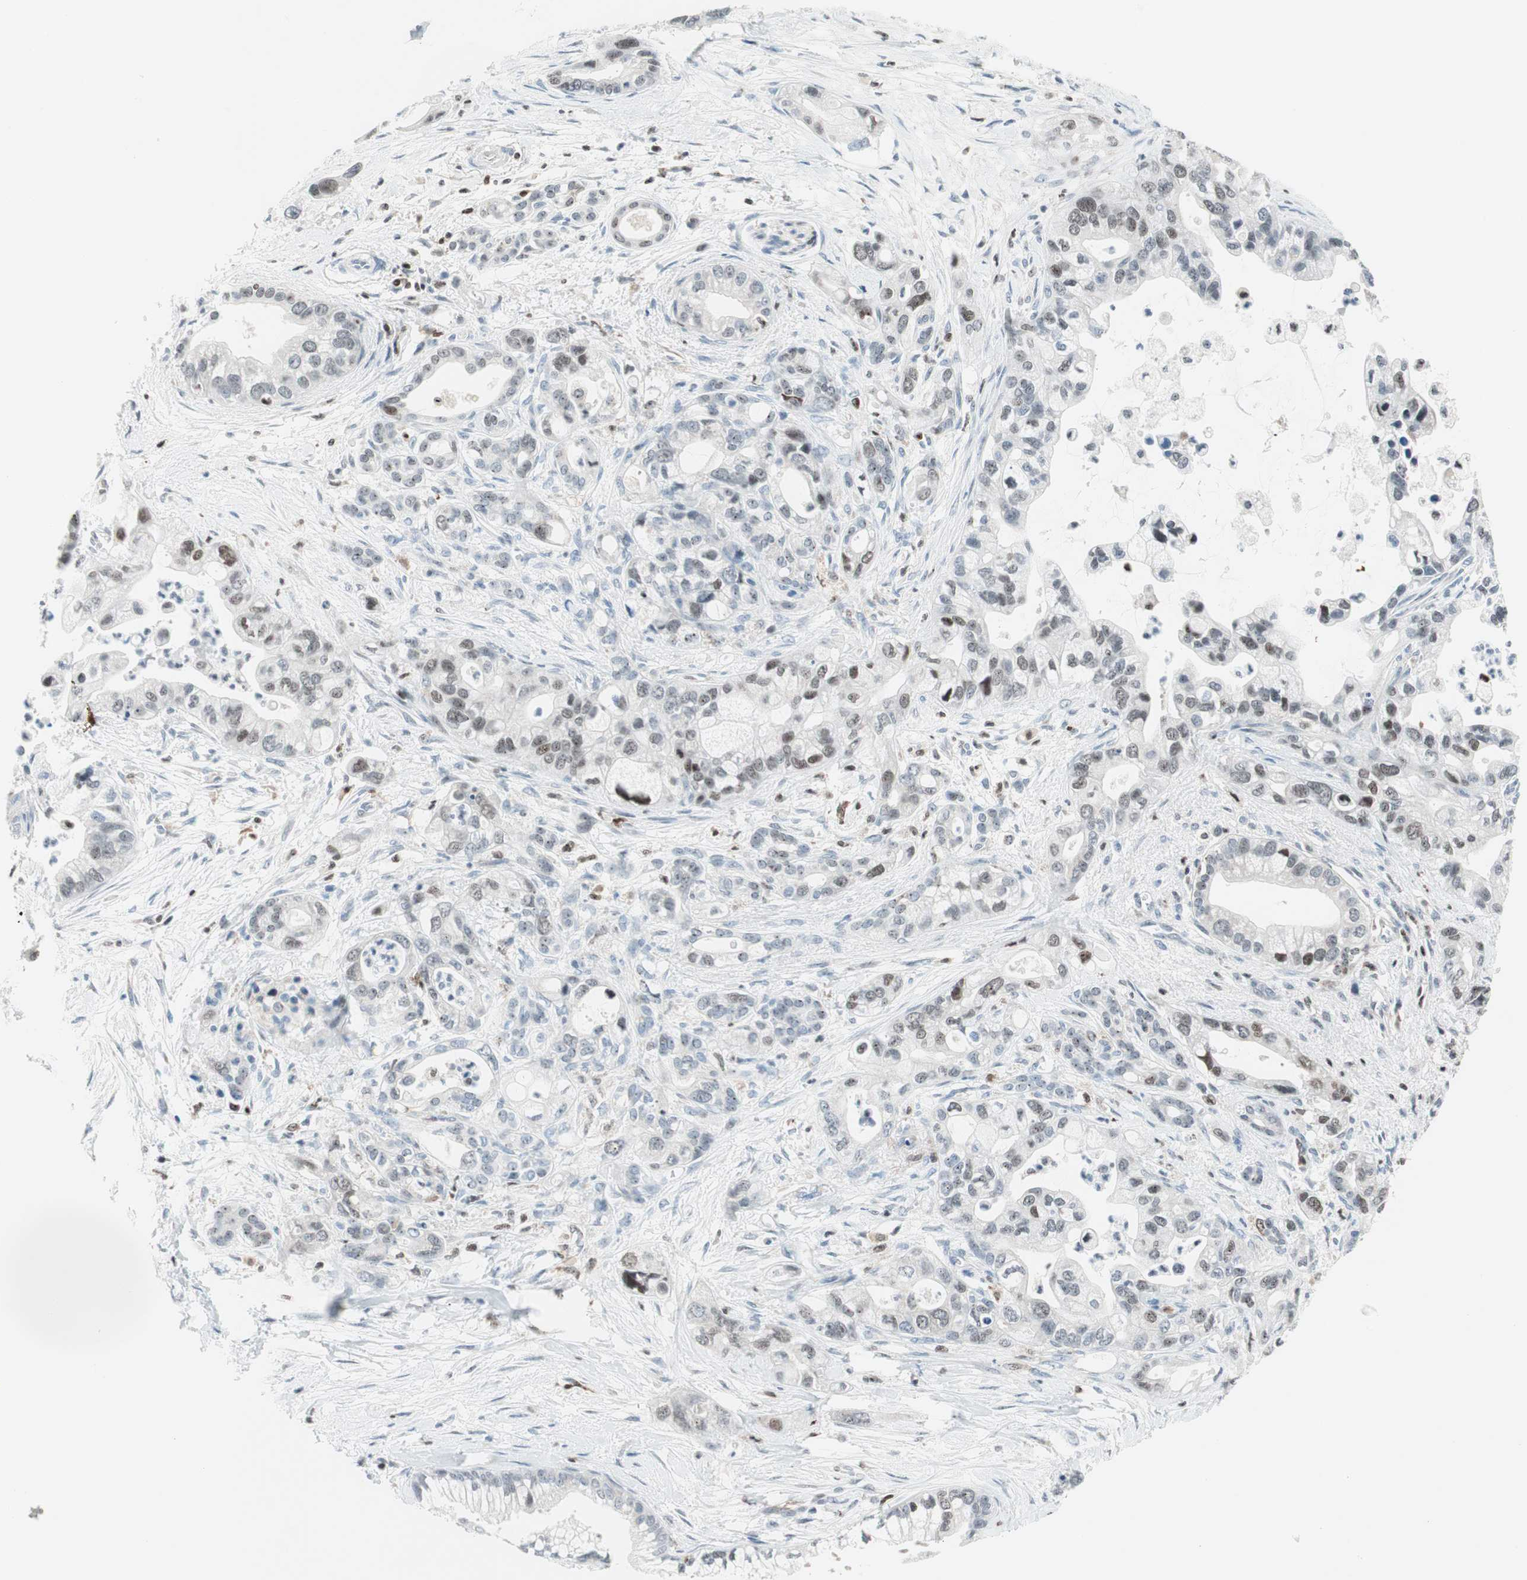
{"staining": {"intensity": "negative", "quantity": "none", "location": "none"}, "tissue": "pancreatic cancer", "cell_type": "Tumor cells", "image_type": "cancer", "snomed": [{"axis": "morphology", "description": "Adenocarcinoma, NOS"}, {"axis": "topography", "description": "Pancreas"}], "caption": "Human adenocarcinoma (pancreatic) stained for a protein using IHC shows no expression in tumor cells.", "gene": "RGS10", "patient": {"sex": "male", "age": 70}}